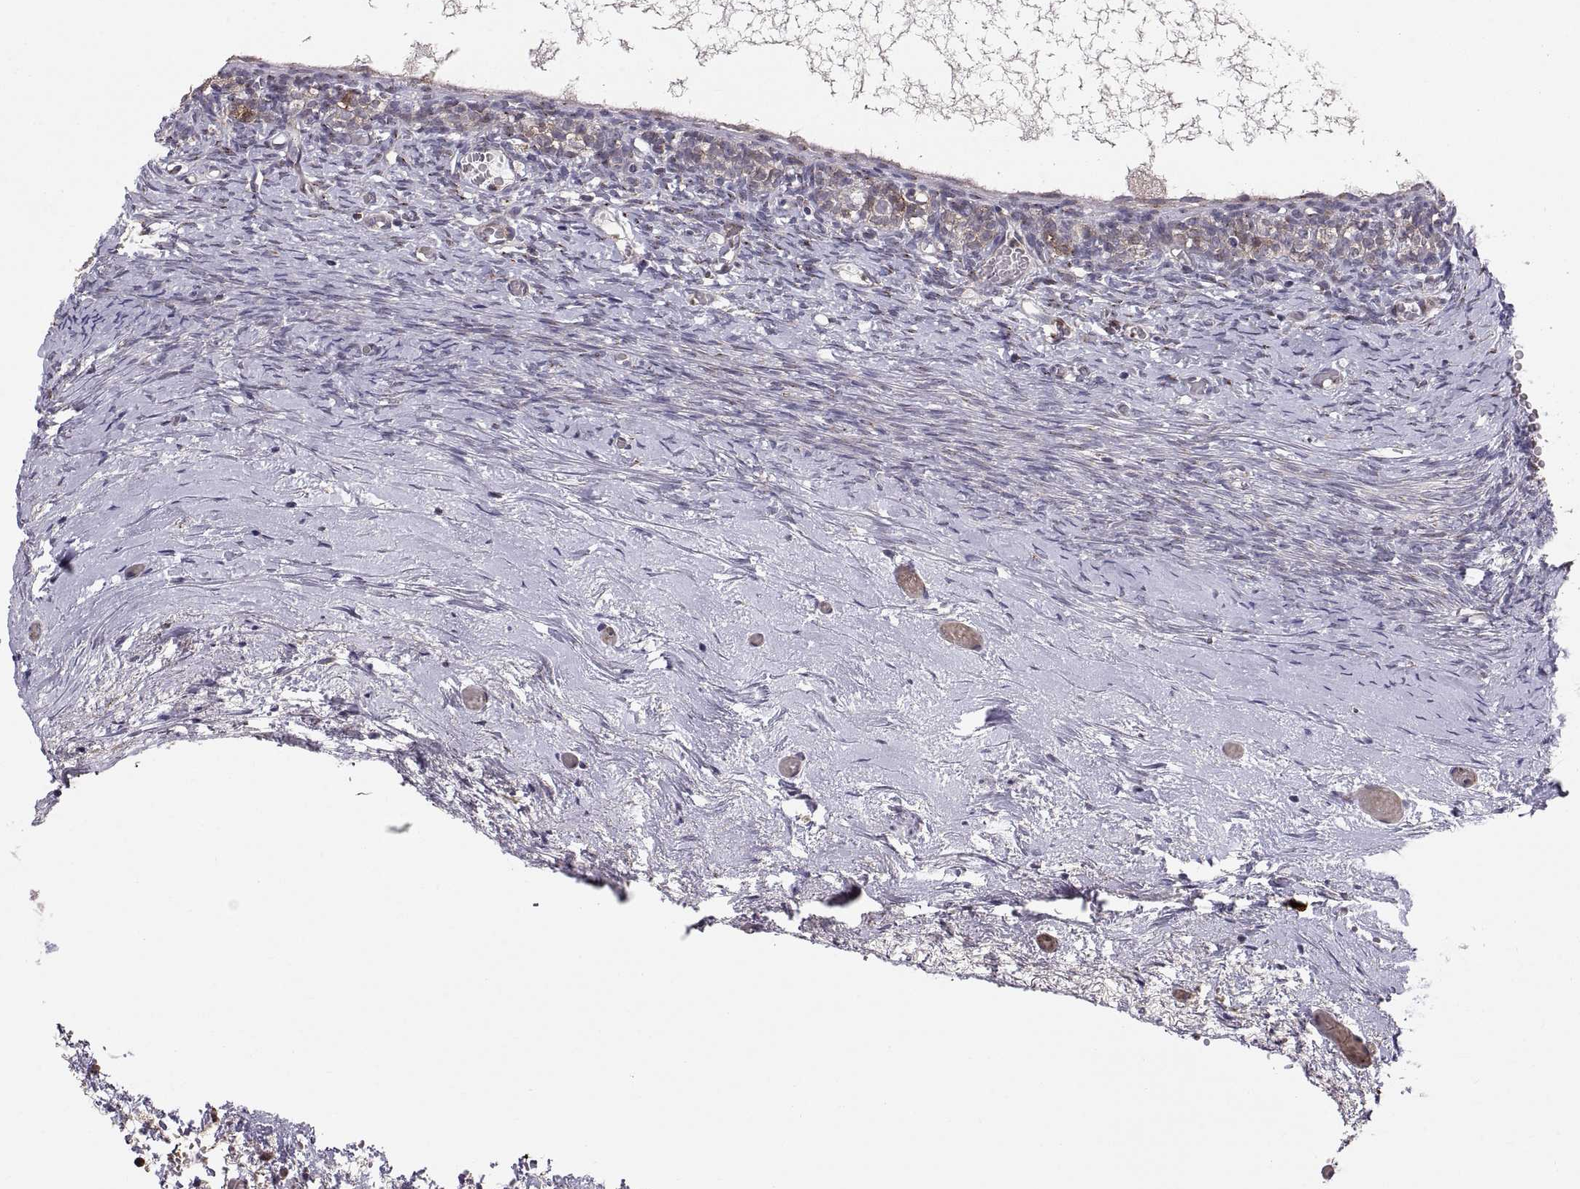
{"staining": {"intensity": "negative", "quantity": "none", "location": "none"}, "tissue": "ovary", "cell_type": "Follicle cells", "image_type": "normal", "snomed": [{"axis": "morphology", "description": "Normal tissue, NOS"}, {"axis": "topography", "description": "Ovary"}], "caption": "Immunohistochemical staining of normal human ovary exhibits no significant expression in follicle cells. Nuclei are stained in blue.", "gene": "TESC", "patient": {"sex": "female", "age": 39}}